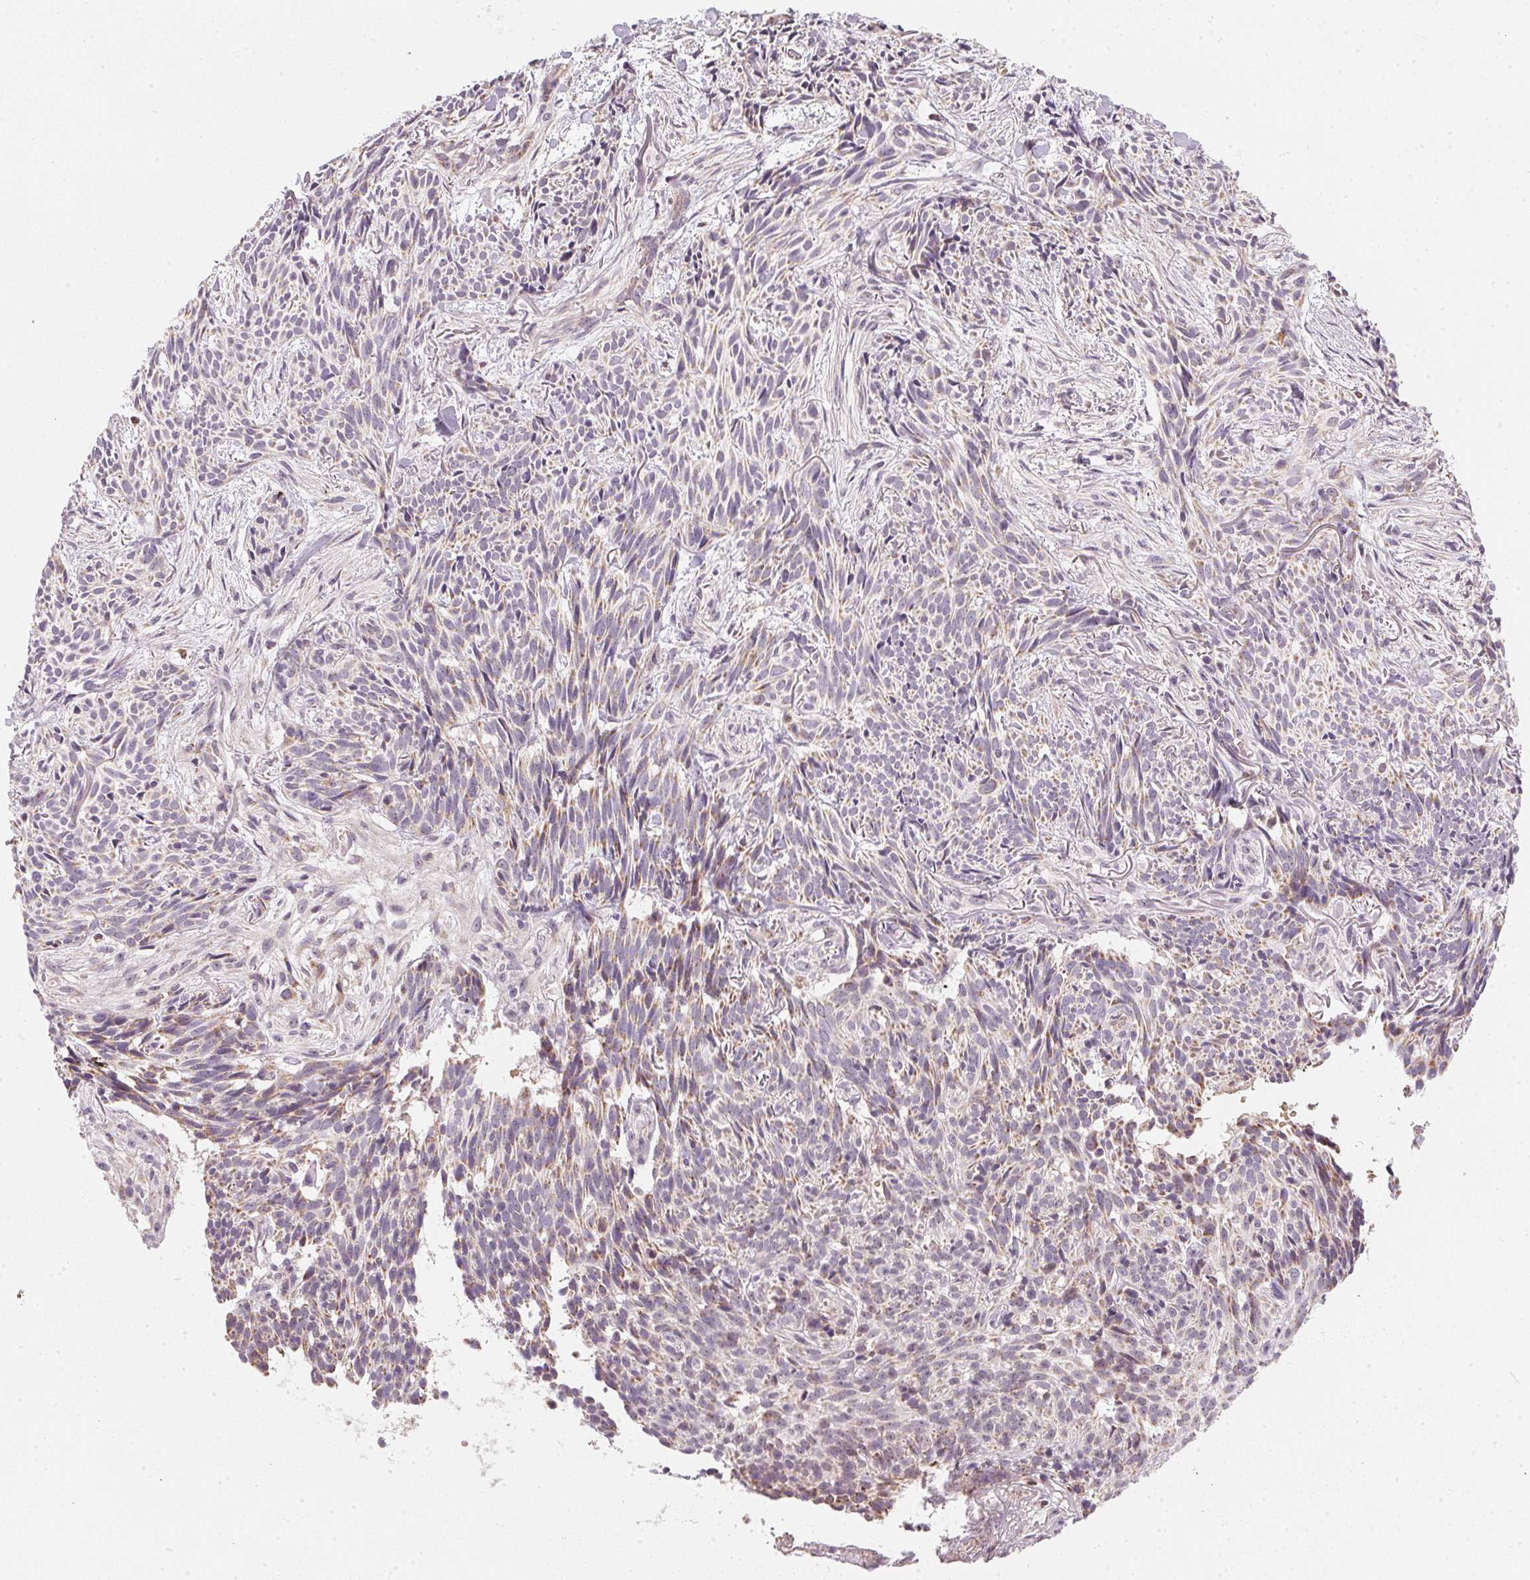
{"staining": {"intensity": "weak", "quantity": ">75%", "location": "cytoplasmic/membranous"}, "tissue": "skin cancer", "cell_type": "Tumor cells", "image_type": "cancer", "snomed": [{"axis": "morphology", "description": "Basal cell carcinoma"}, {"axis": "topography", "description": "Skin"}], "caption": "Tumor cells demonstrate low levels of weak cytoplasmic/membranous expression in about >75% of cells in human skin basal cell carcinoma. Immunohistochemistry stains the protein in brown and the nuclei are stained blue.", "gene": "COQ7", "patient": {"sex": "male", "age": 71}}